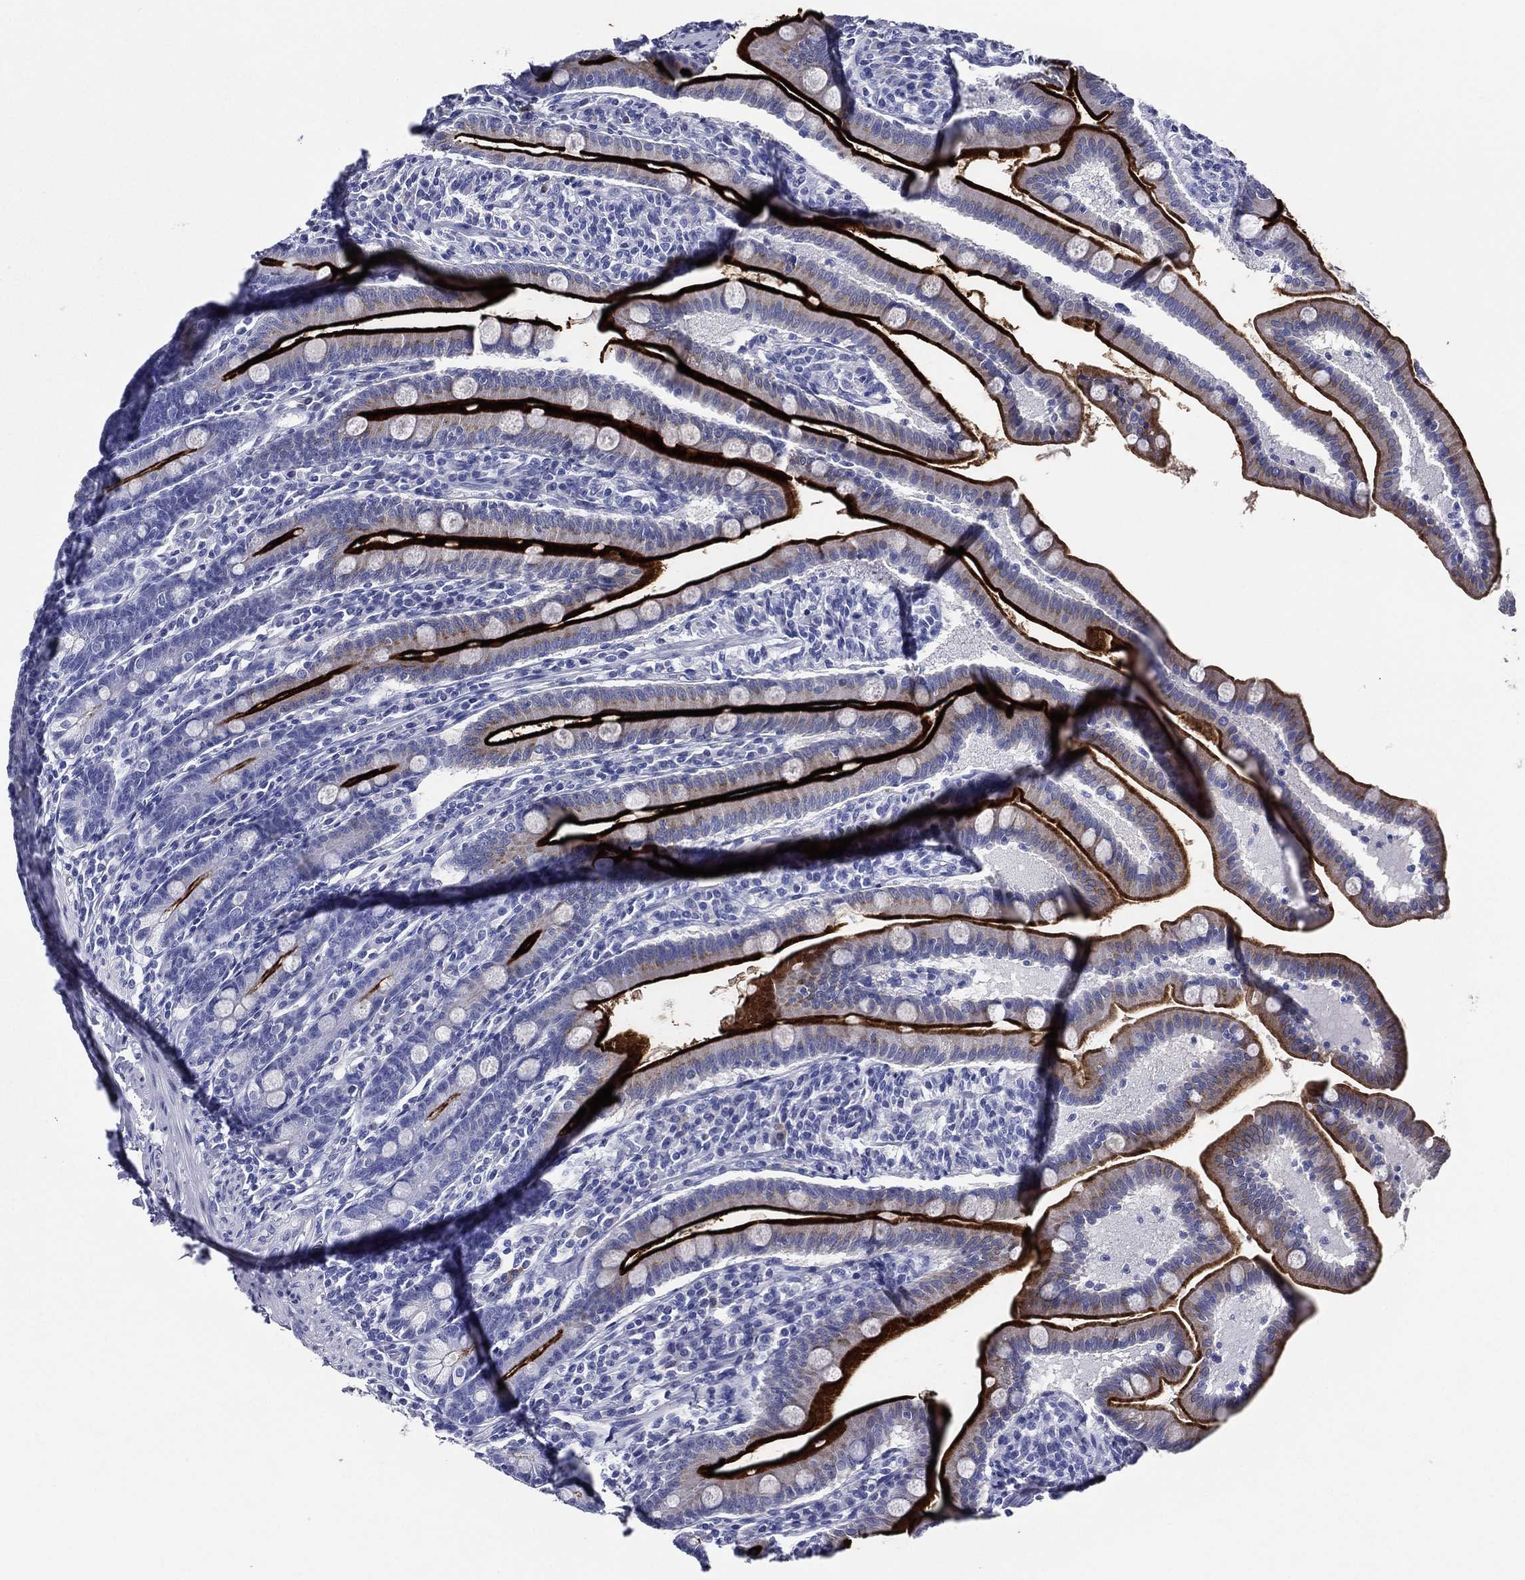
{"staining": {"intensity": "strong", "quantity": "25%-75%", "location": "cytoplasmic/membranous"}, "tissue": "small intestine", "cell_type": "Glandular cells", "image_type": "normal", "snomed": [{"axis": "morphology", "description": "Normal tissue, NOS"}, {"axis": "topography", "description": "Small intestine"}], "caption": "An image of small intestine stained for a protein reveals strong cytoplasmic/membranous brown staining in glandular cells. (brown staining indicates protein expression, while blue staining denotes nuclei).", "gene": "ACE2", "patient": {"sex": "male", "age": 66}}